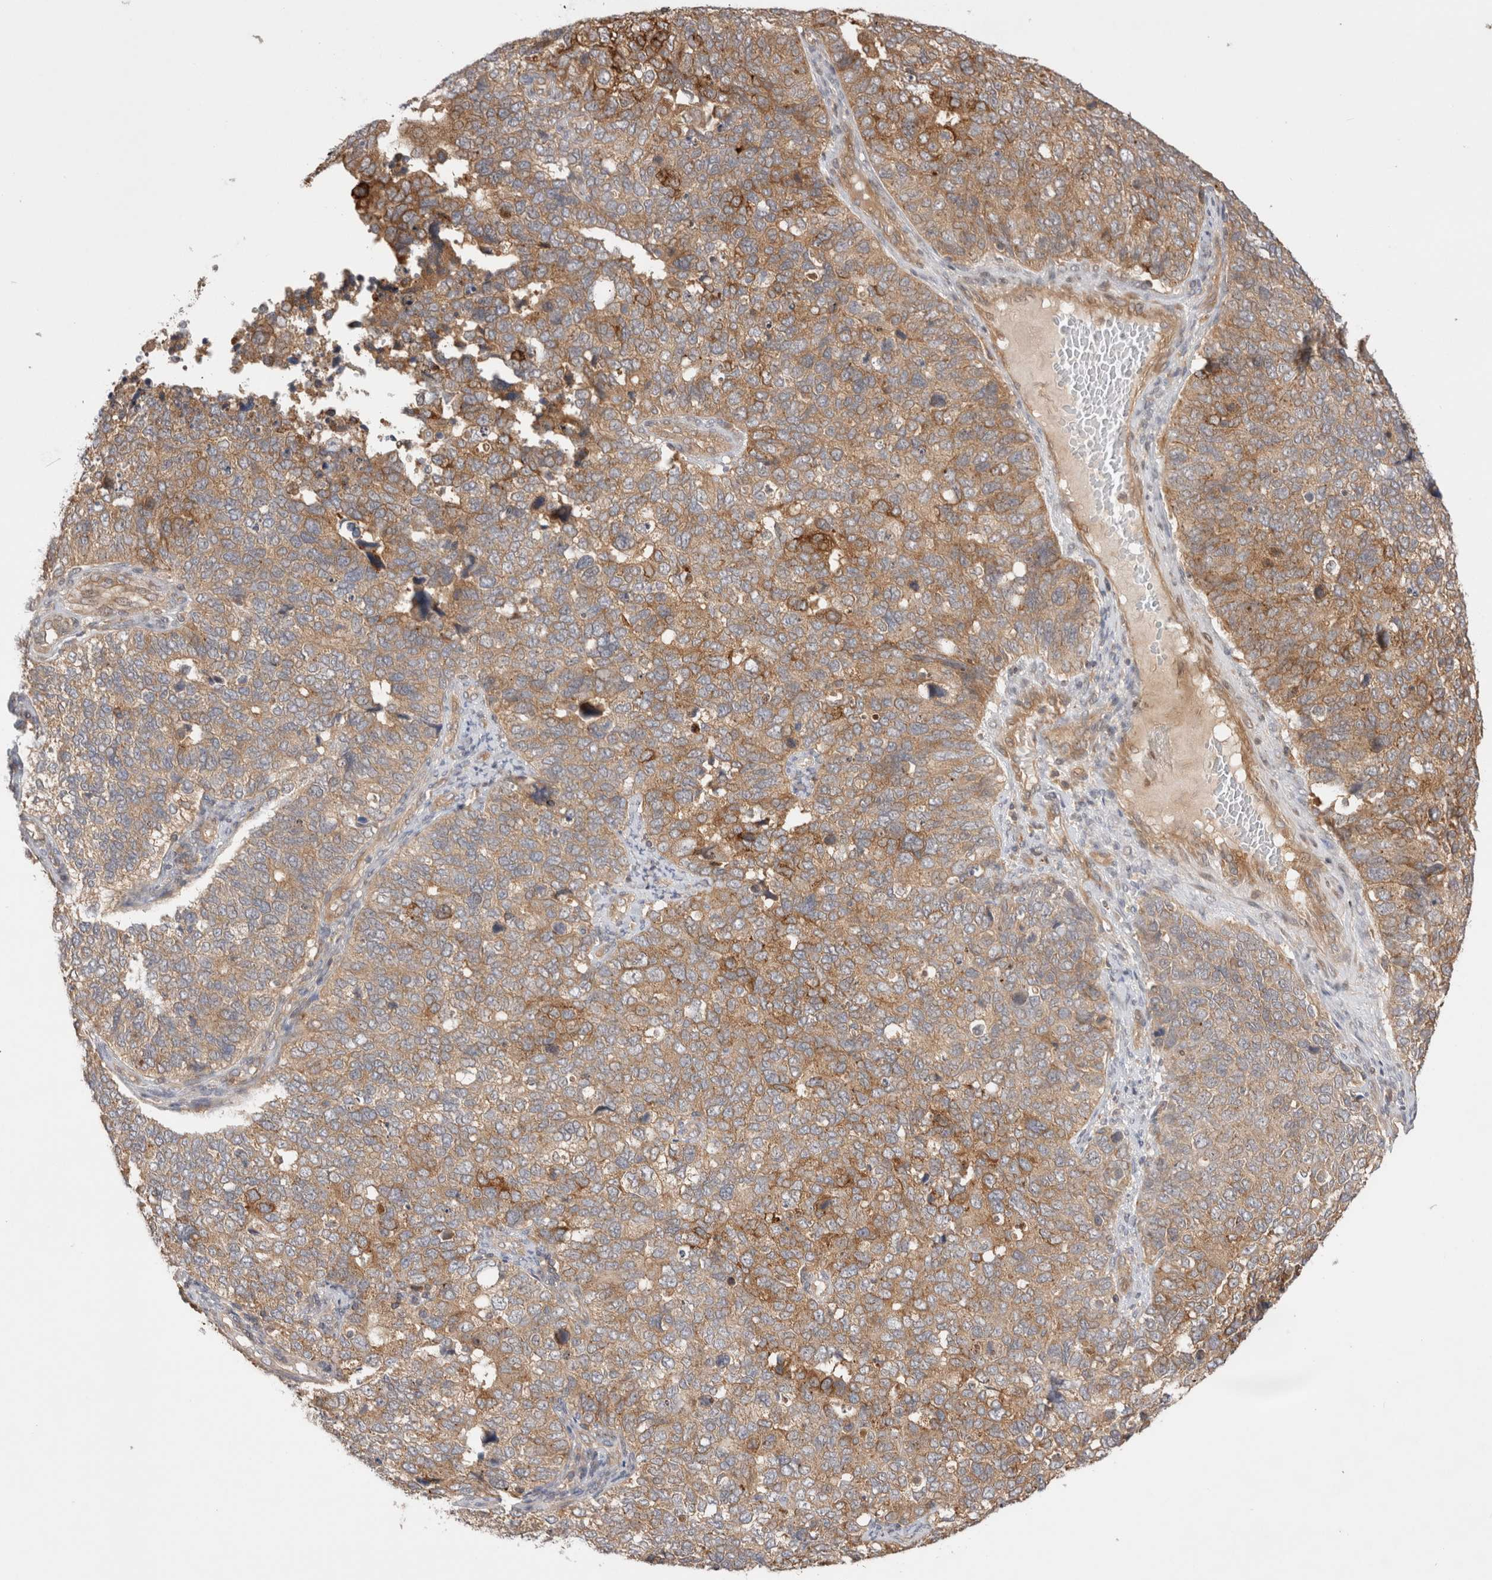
{"staining": {"intensity": "moderate", "quantity": ">75%", "location": "cytoplasmic/membranous"}, "tissue": "cervical cancer", "cell_type": "Tumor cells", "image_type": "cancer", "snomed": [{"axis": "morphology", "description": "Squamous cell carcinoma, NOS"}, {"axis": "topography", "description": "Cervix"}], "caption": "Cervical cancer (squamous cell carcinoma) stained with a protein marker displays moderate staining in tumor cells.", "gene": "VPS28", "patient": {"sex": "female", "age": 63}}